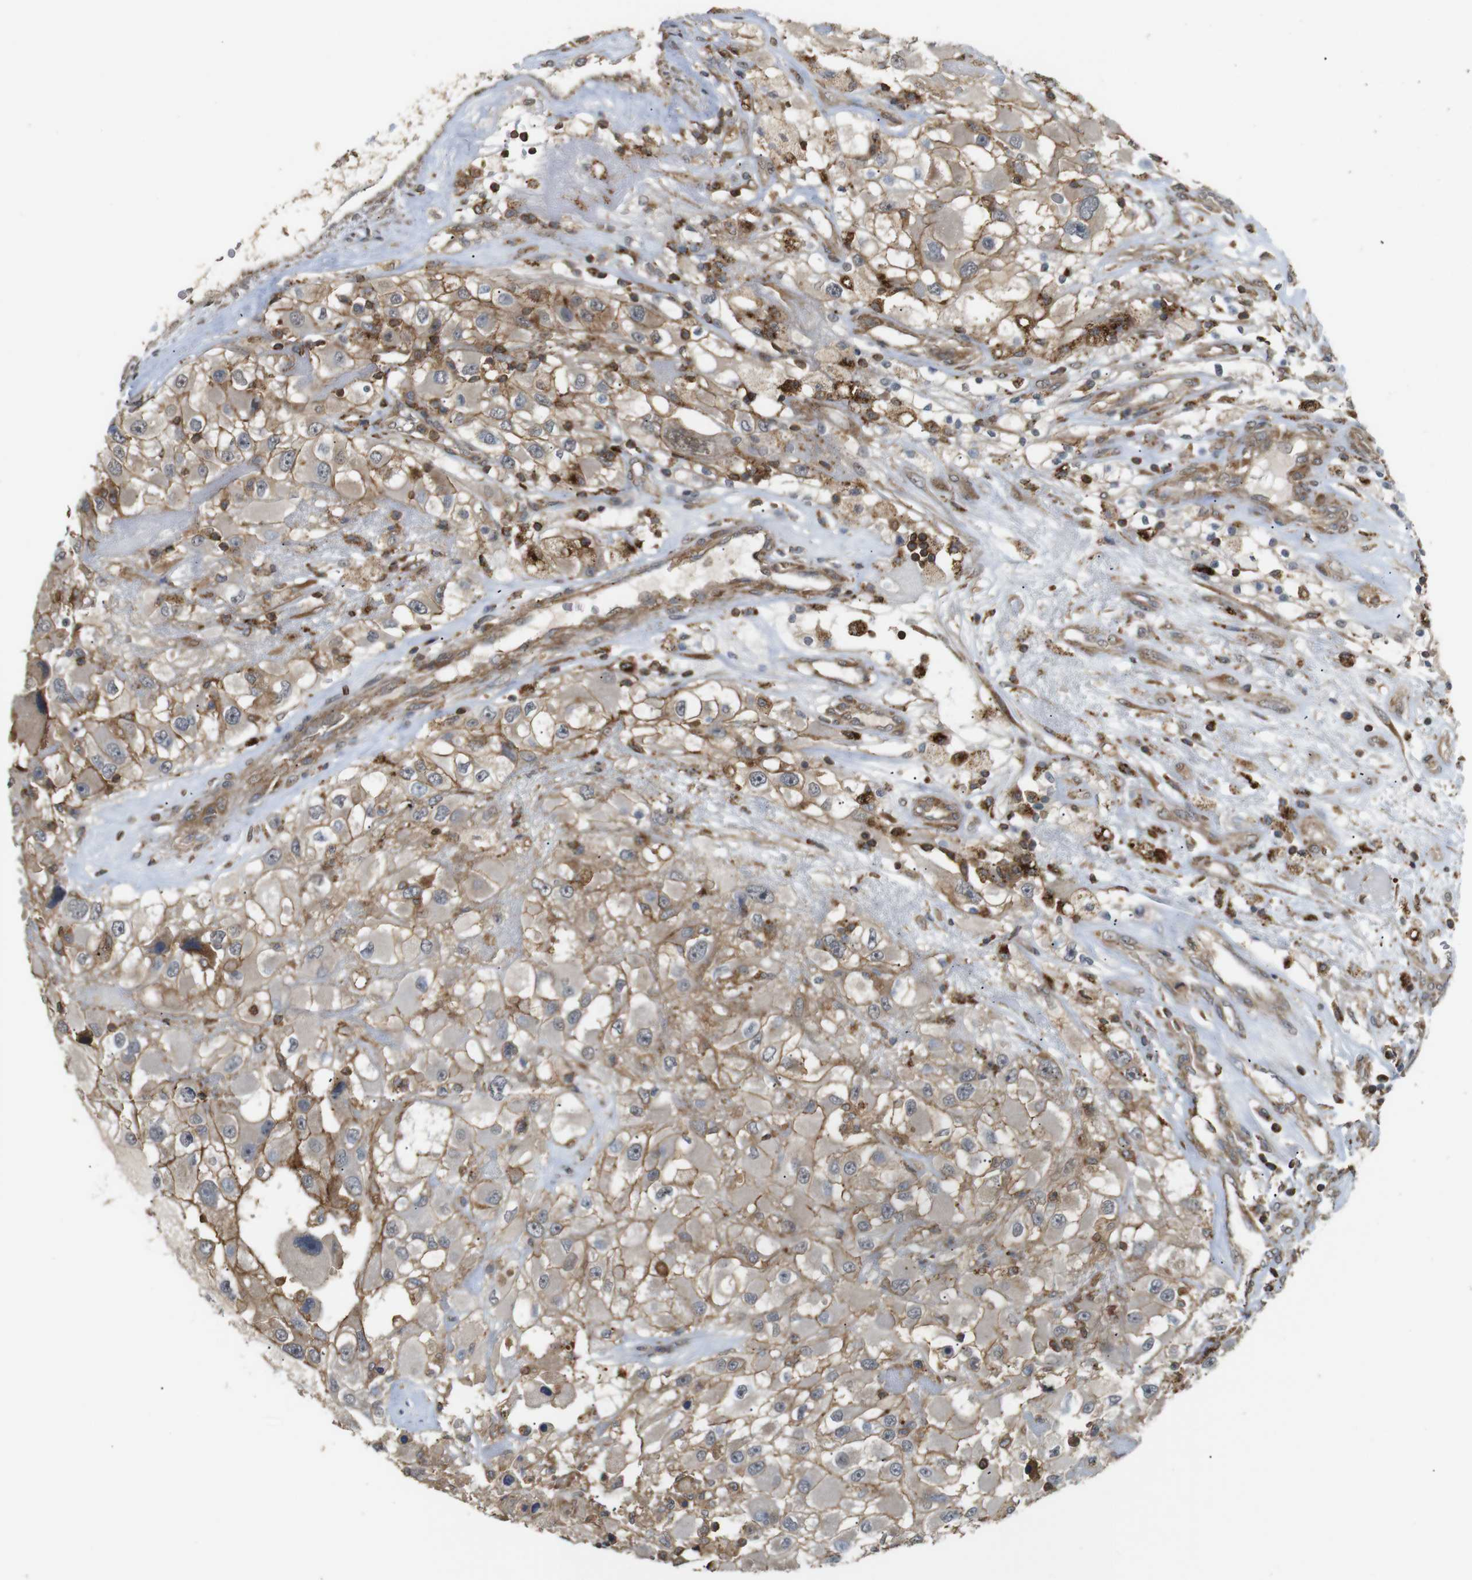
{"staining": {"intensity": "moderate", "quantity": ">75%", "location": "cytoplasmic/membranous"}, "tissue": "renal cancer", "cell_type": "Tumor cells", "image_type": "cancer", "snomed": [{"axis": "morphology", "description": "Adenocarcinoma, NOS"}, {"axis": "topography", "description": "Kidney"}], "caption": "A histopathology image showing moderate cytoplasmic/membranous expression in approximately >75% of tumor cells in renal adenocarcinoma, as visualized by brown immunohistochemical staining.", "gene": "KSR1", "patient": {"sex": "female", "age": 52}}